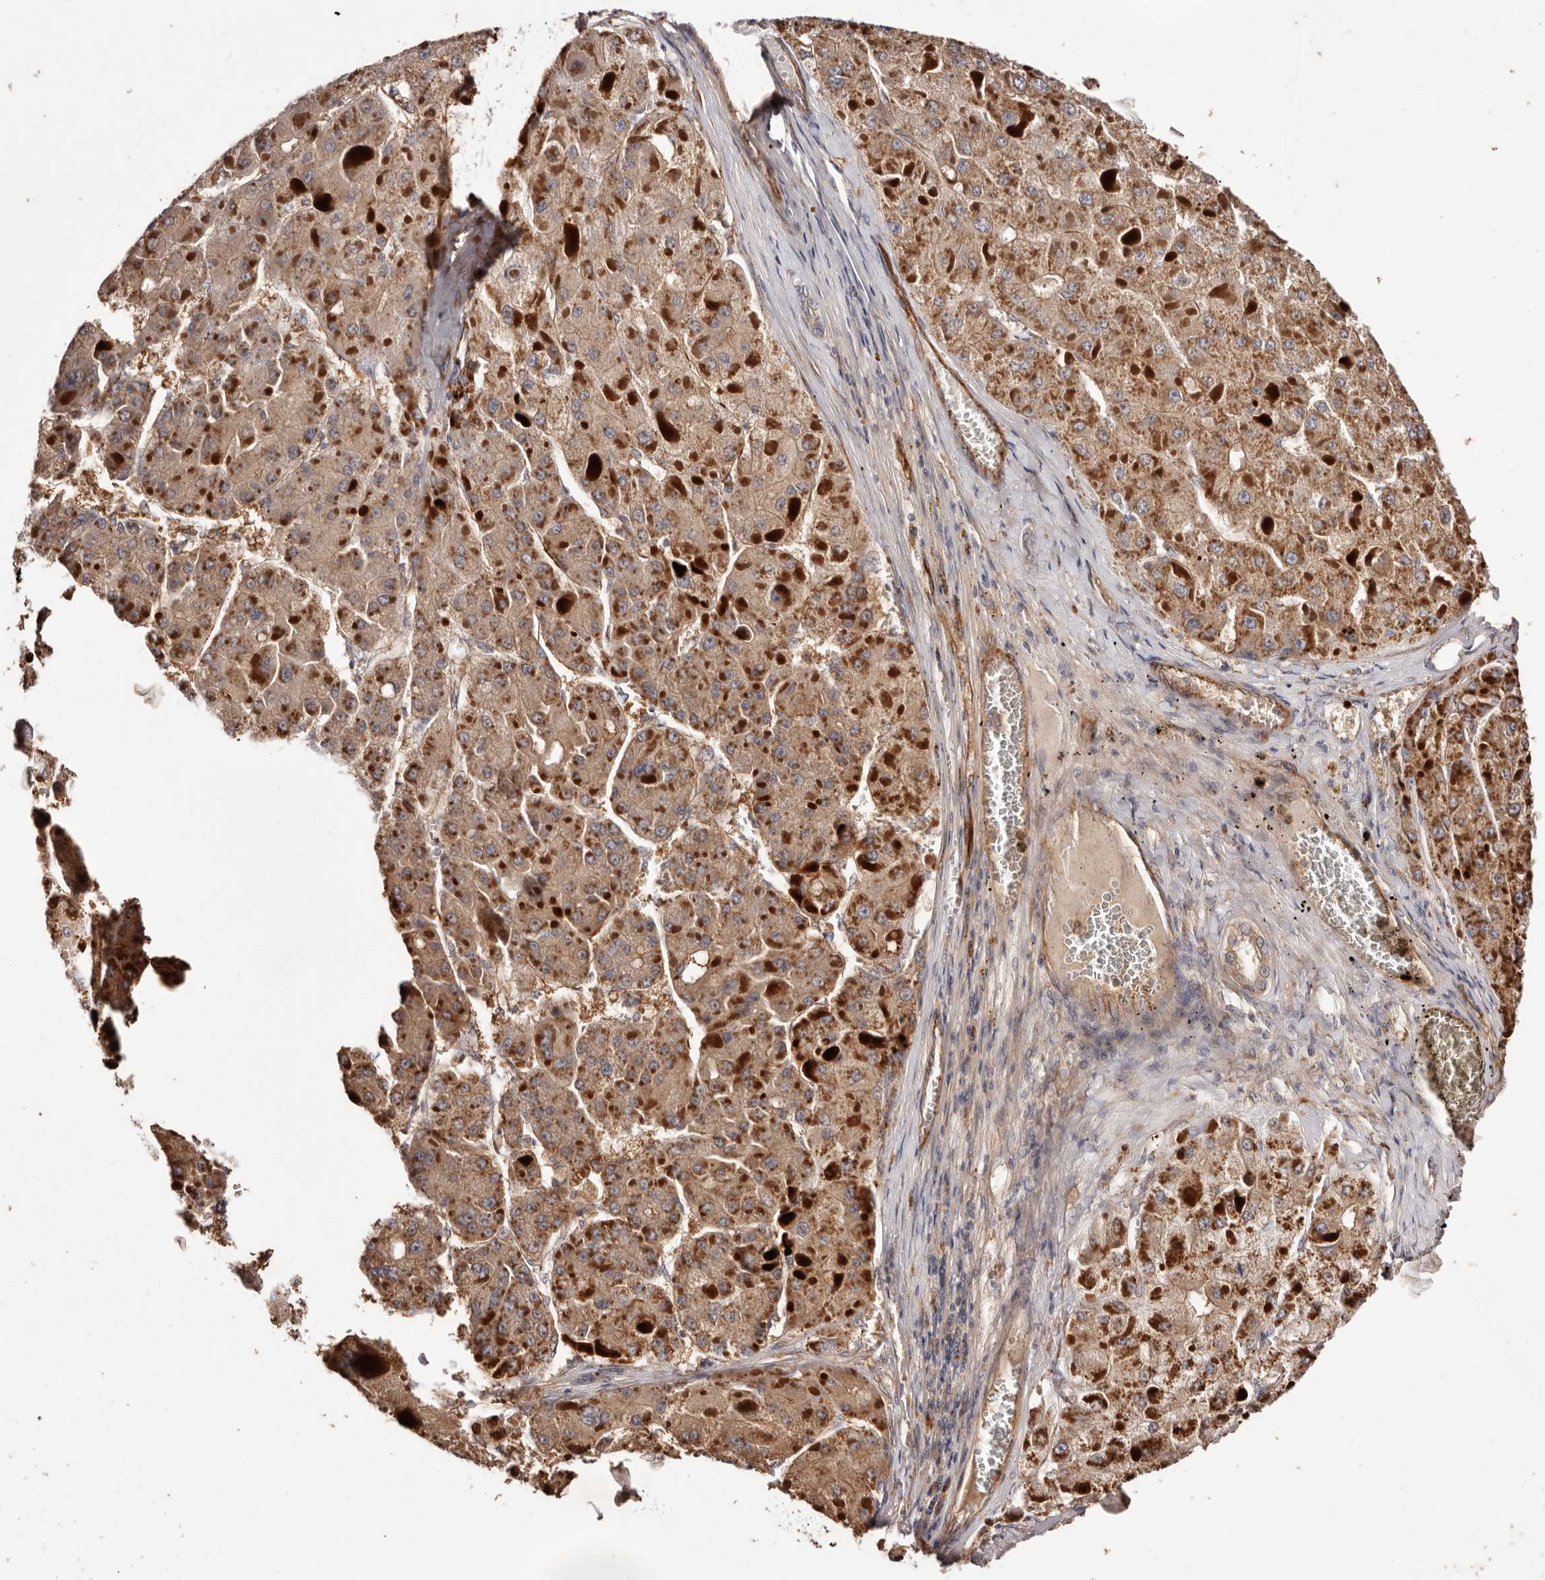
{"staining": {"intensity": "moderate", "quantity": ">75%", "location": "cytoplasmic/membranous"}, "tissue": "liver cancer", "cell_type": "Tumor cells", "image_type": "cancer", "snomed": [{"axis": "morphology", "description": "Carcinoma, Hepatocellular, NOS"}, {"axis": "topography", "description": "Liver"}], "caption": "Tumor cells show medium levels of moderate cytoplasmic/membranous positivity in approximately >75% of cells in human hepatocellular carcinoma (liver).", "gene": "CCL14", "patient": {"sex": "female", "age": 73}}